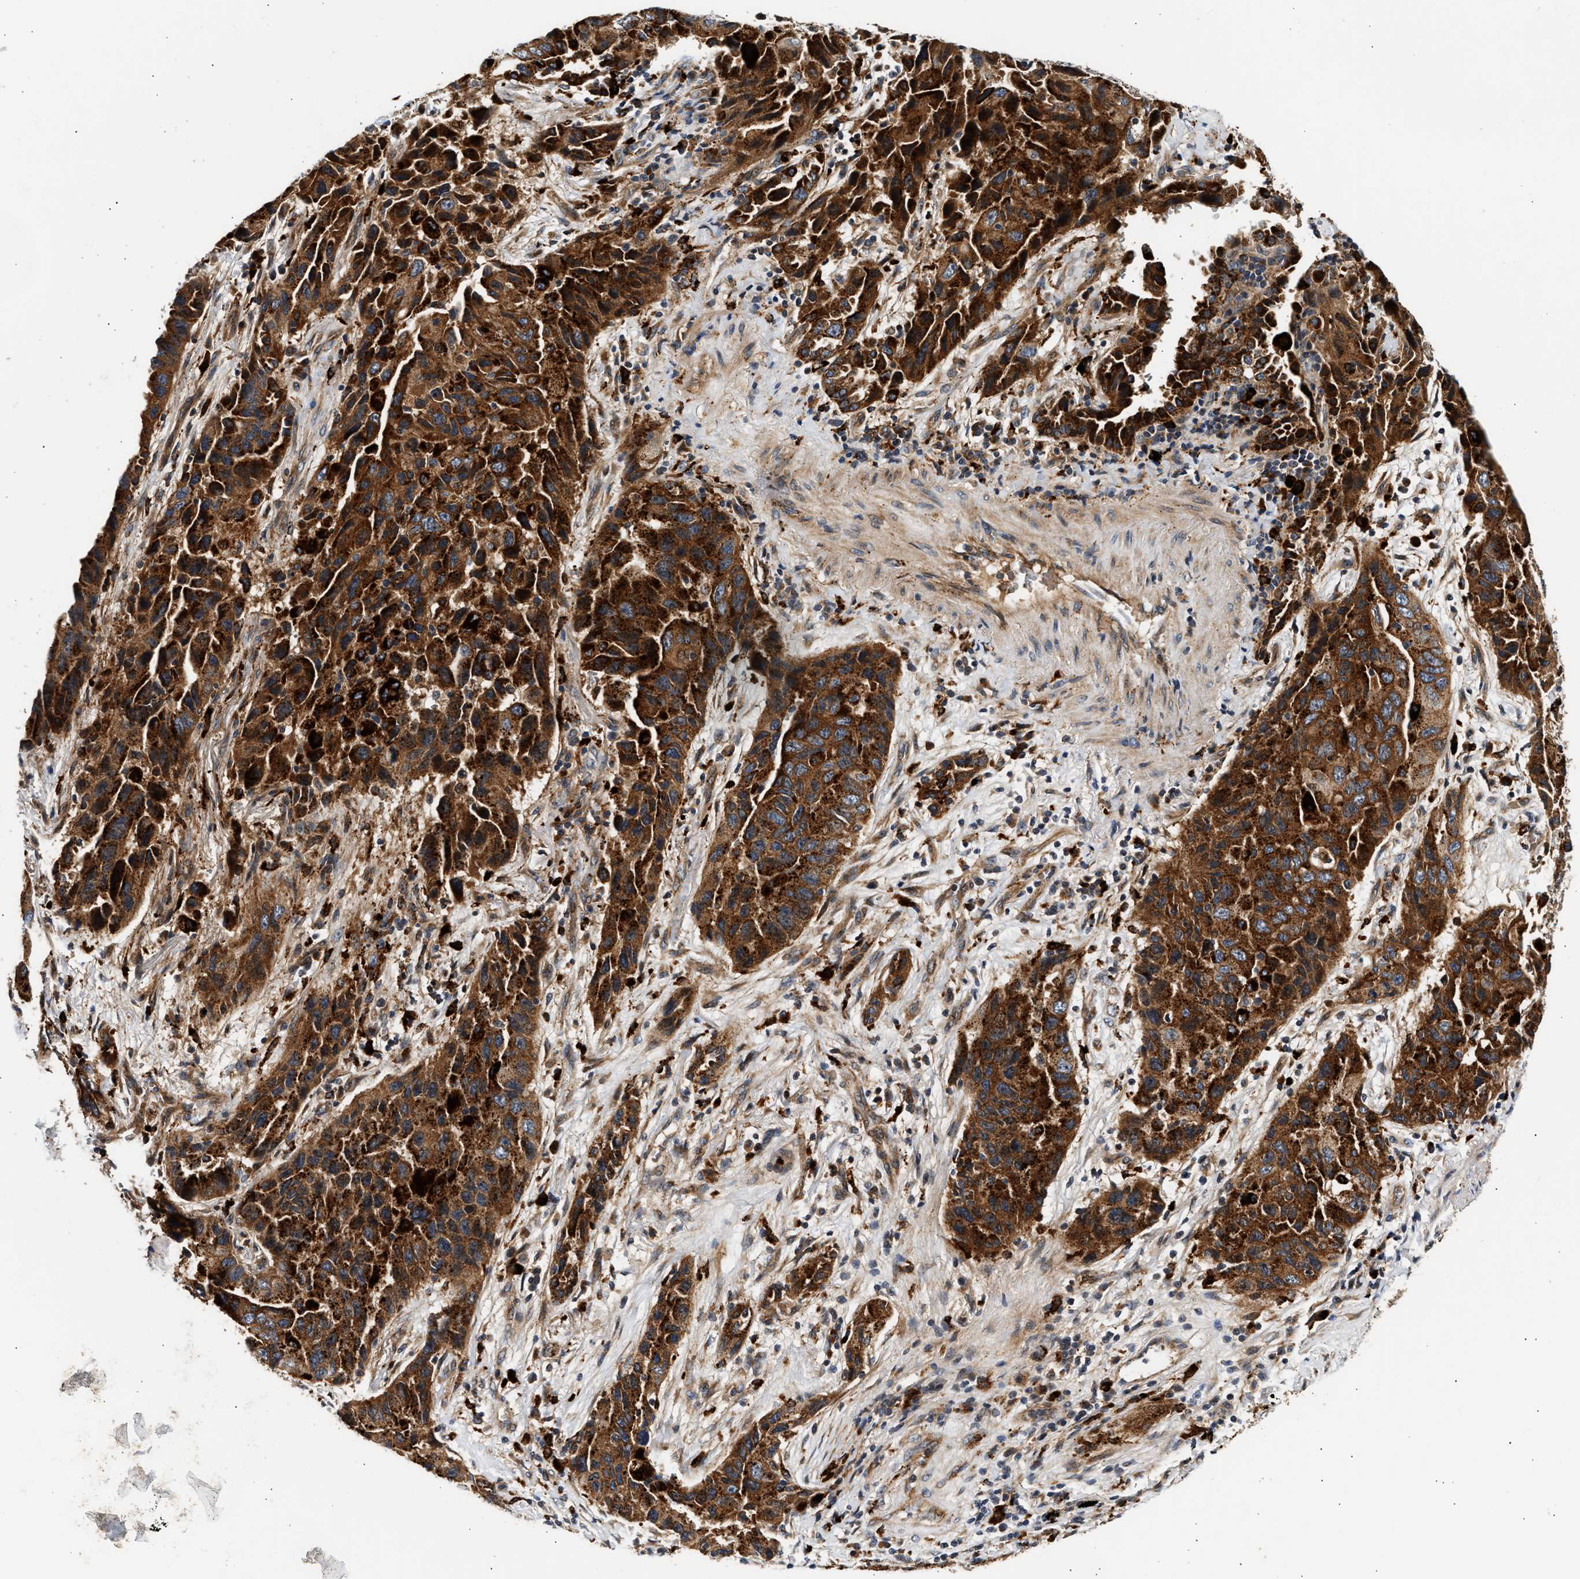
{"staining": {"intensity": "strong", "quantity": ">75%", "location": "cytoplasmic/membranous"}, "tissue": "lung cancer", "cell_type": "Tumor cells", "image_type": "cancer", "snomed": [{"axis": "morphology", "description": "Adenocarcinoma, NOS"}, {"axis": "topography", "description": "Lung"}], "caption": "IHC micrograph of neoplastic tissue: human adenocarcinoma (lung) stained using immunohistochemistry demonstrates high levels of strong protein expression localized specifically in the cytoplasmic/membranous of tumor cells, appearing as a cytoplasmic/membranous brown color.", "gene": "PLD3", "patient": {"sex": "female", "age": 65}}